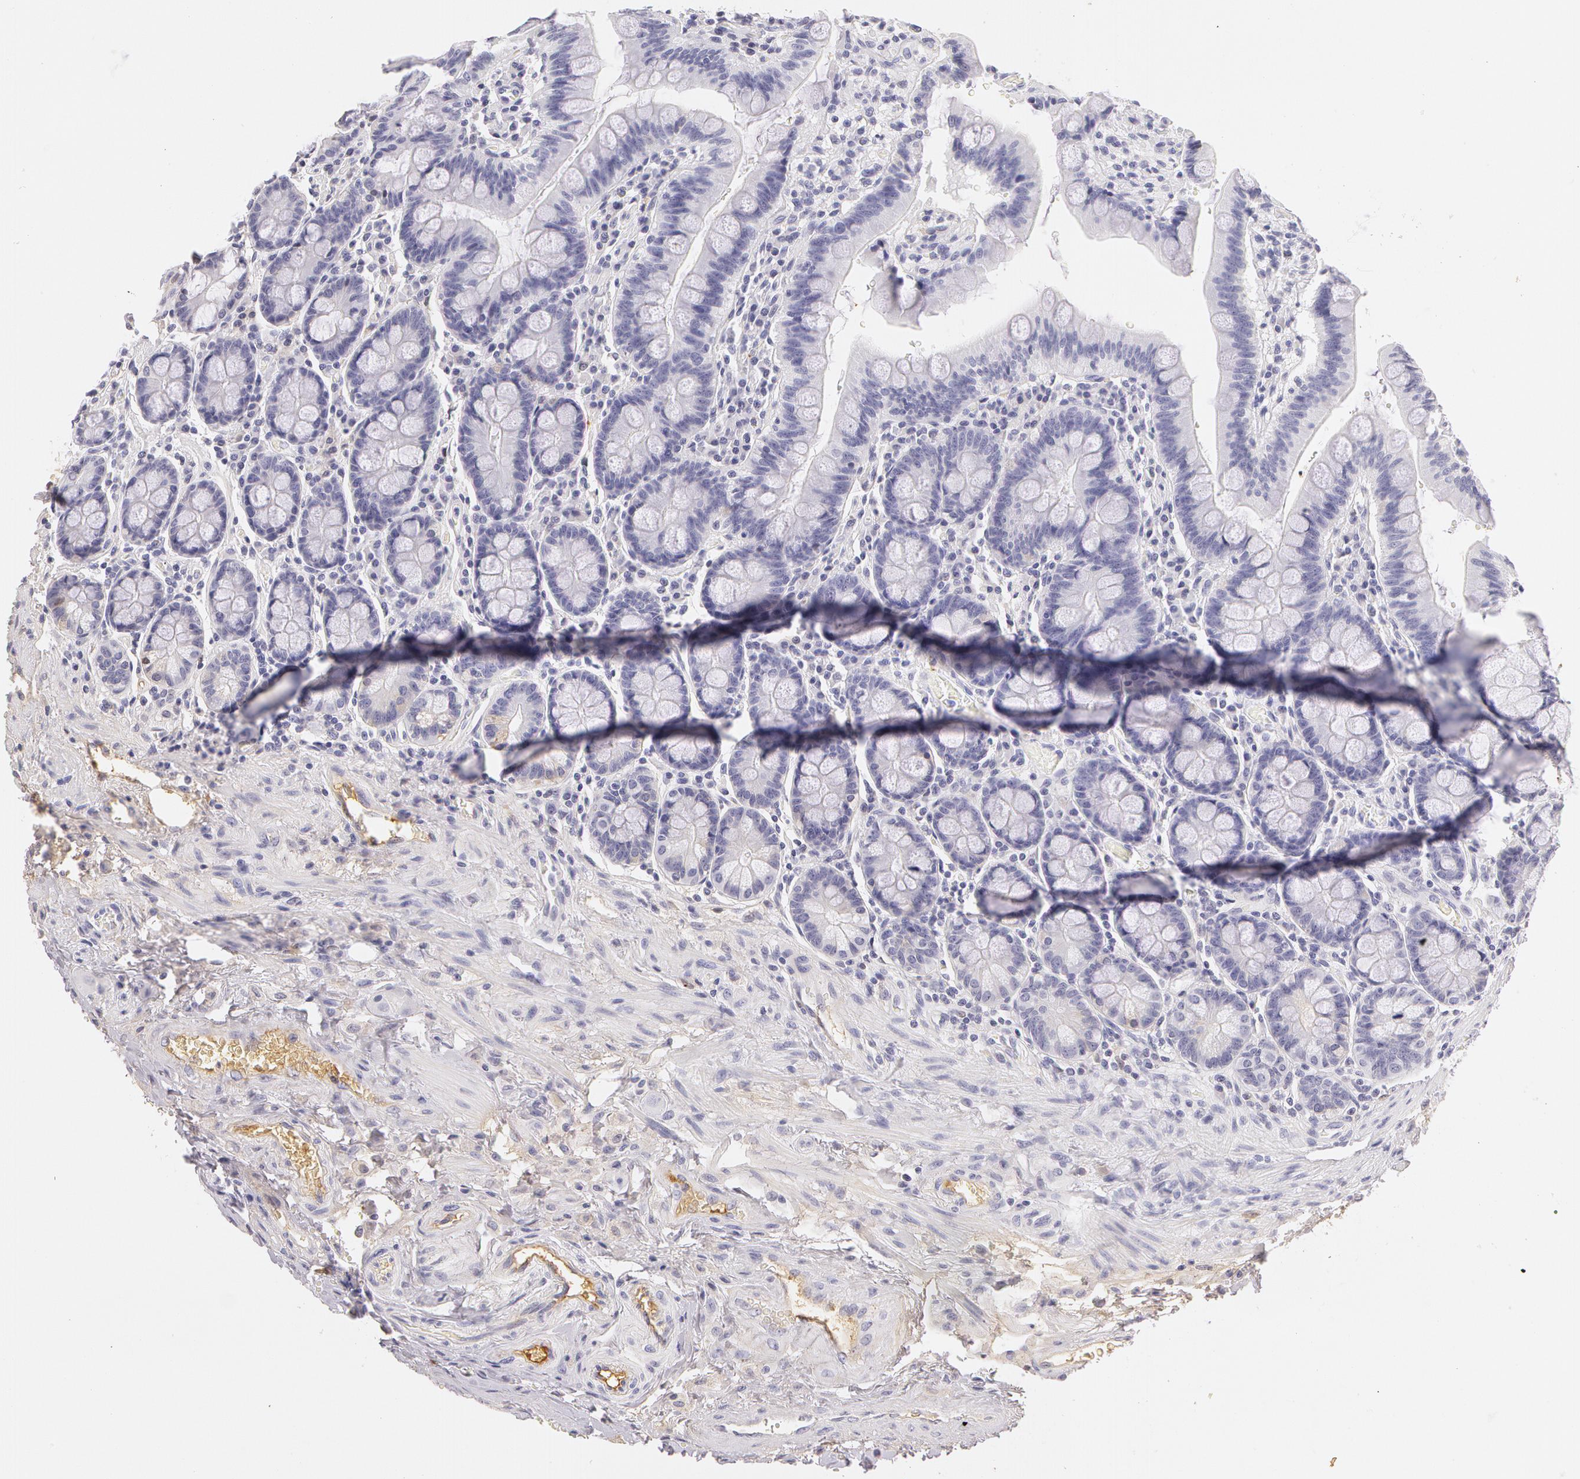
{"staining": {"intensity": "negative", "quantity": "none", "location": "none"}, "tissue": "duodenum", "cell_type": "Glandular cells", "image_type": "normal", "snomed": [{"axis": "morphology", "description": "Normal tissue, NOS"}, {"axis": "topography", "description": "Pancreas"}, {"axis": "topography", "description": "Duodenum"}], "caption": "IHC of normal duodenum exhibits no expression in glandular cells.", "gene": "AHSG", "patient": {"sex": "male", "age": 79}}